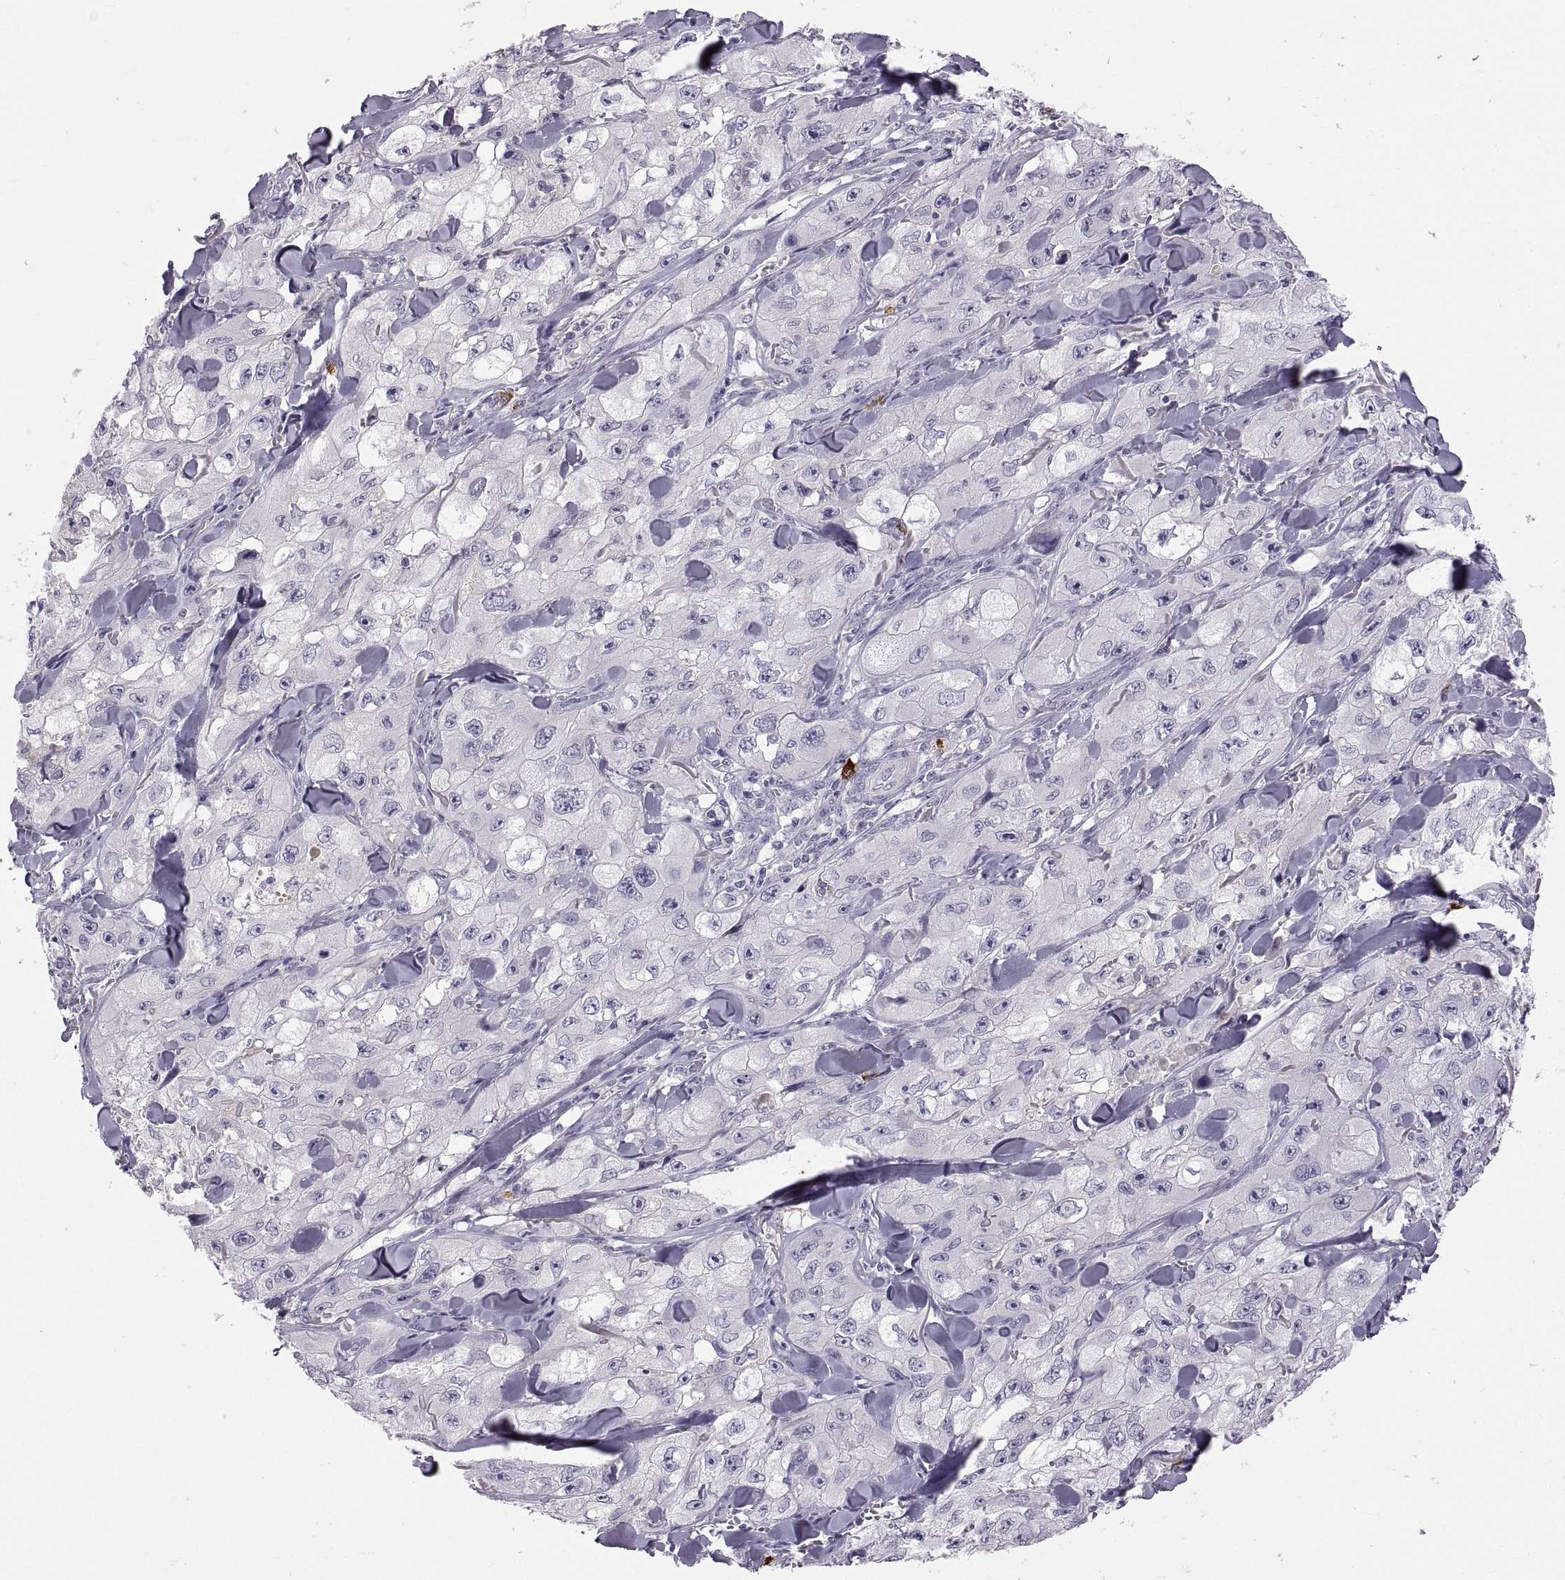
{"staining": {"intensity": "negative", "quantity": "none", "location": "none"}, "tissue": "skin cancer", "cell_type": "Tumor cells", "image_type": "cancer", "snomed": [{"axis": "morphology", "description": "Squamous cell carcinoma, NOS"}, {"axis": "topography", "description": "Skin"}, {"axis": "topography", "description": "Subcutis"}], "caption": "DAB (3,3'-diaminobenzidine) immunohistochemical staining of human squamous cell carcinoma (skin) shows no significant staining in tumor cells. (DAB (3,3'-diaminobenzidine) IHC with hematoxylin counter stain).", "gene": "WFDC8", "patient": {"sex": "male", "age": 73}}